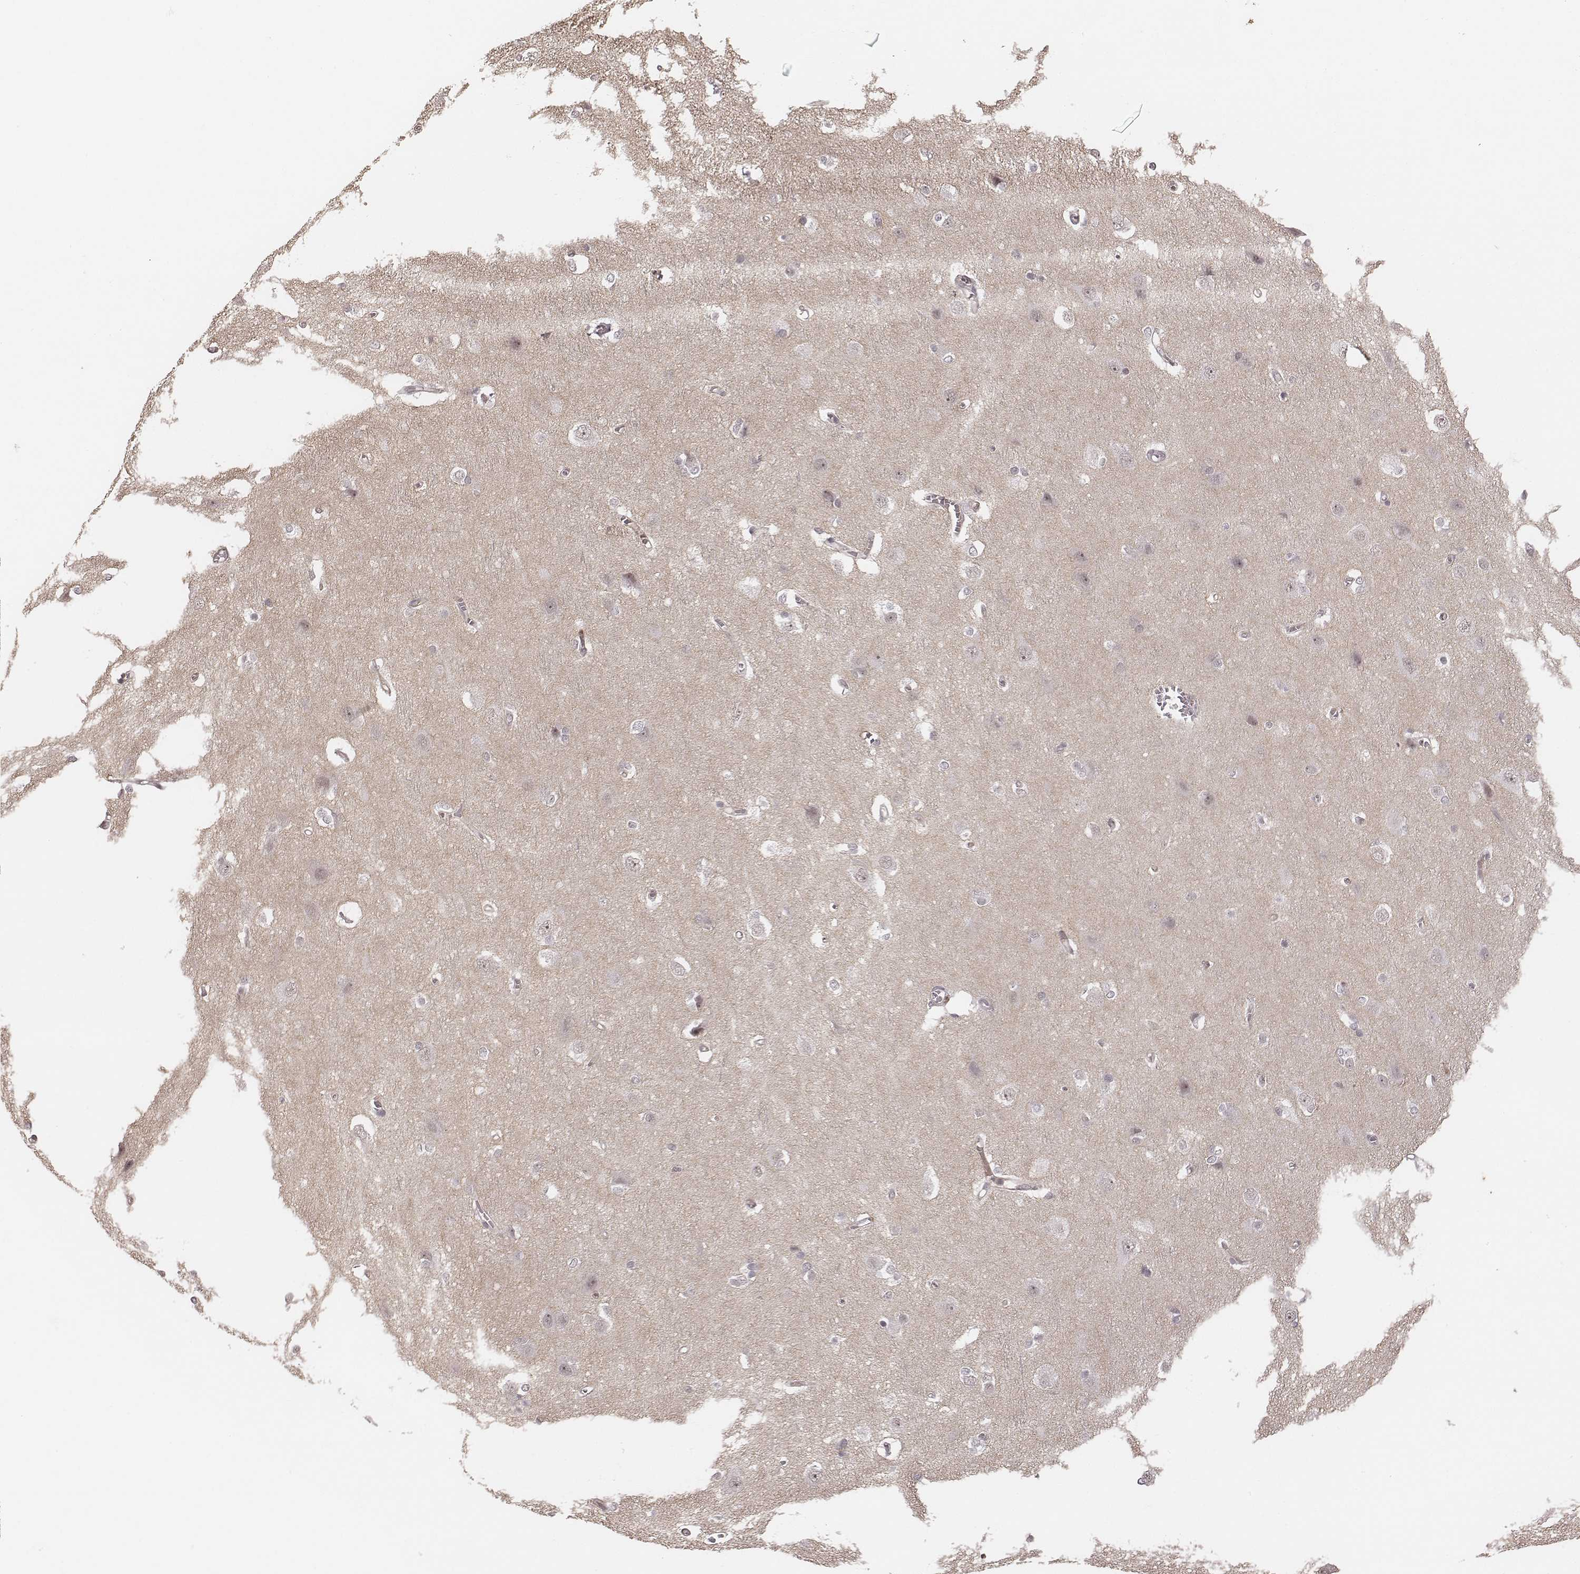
{"staining": {"intensity": "negative", "quantity": "none", "location": "none"}, "tissue": "cerebral cortex", "cell_type": "Endothelial cells", "image_type": "normal", "snomed": [{"axis": "morphology", "description": "Normal tissue, NOS"}, {"axis": "topography", "description": "Cerebral cortex"}], "caption": "Immunohistochemistry (IHC) image of normal human cerebral cortex stained for a protein (brown), which shows no expression in endothelial cells.", "gene": "RPGRIP1", "patient": {"sex": "male", "age": 37}}